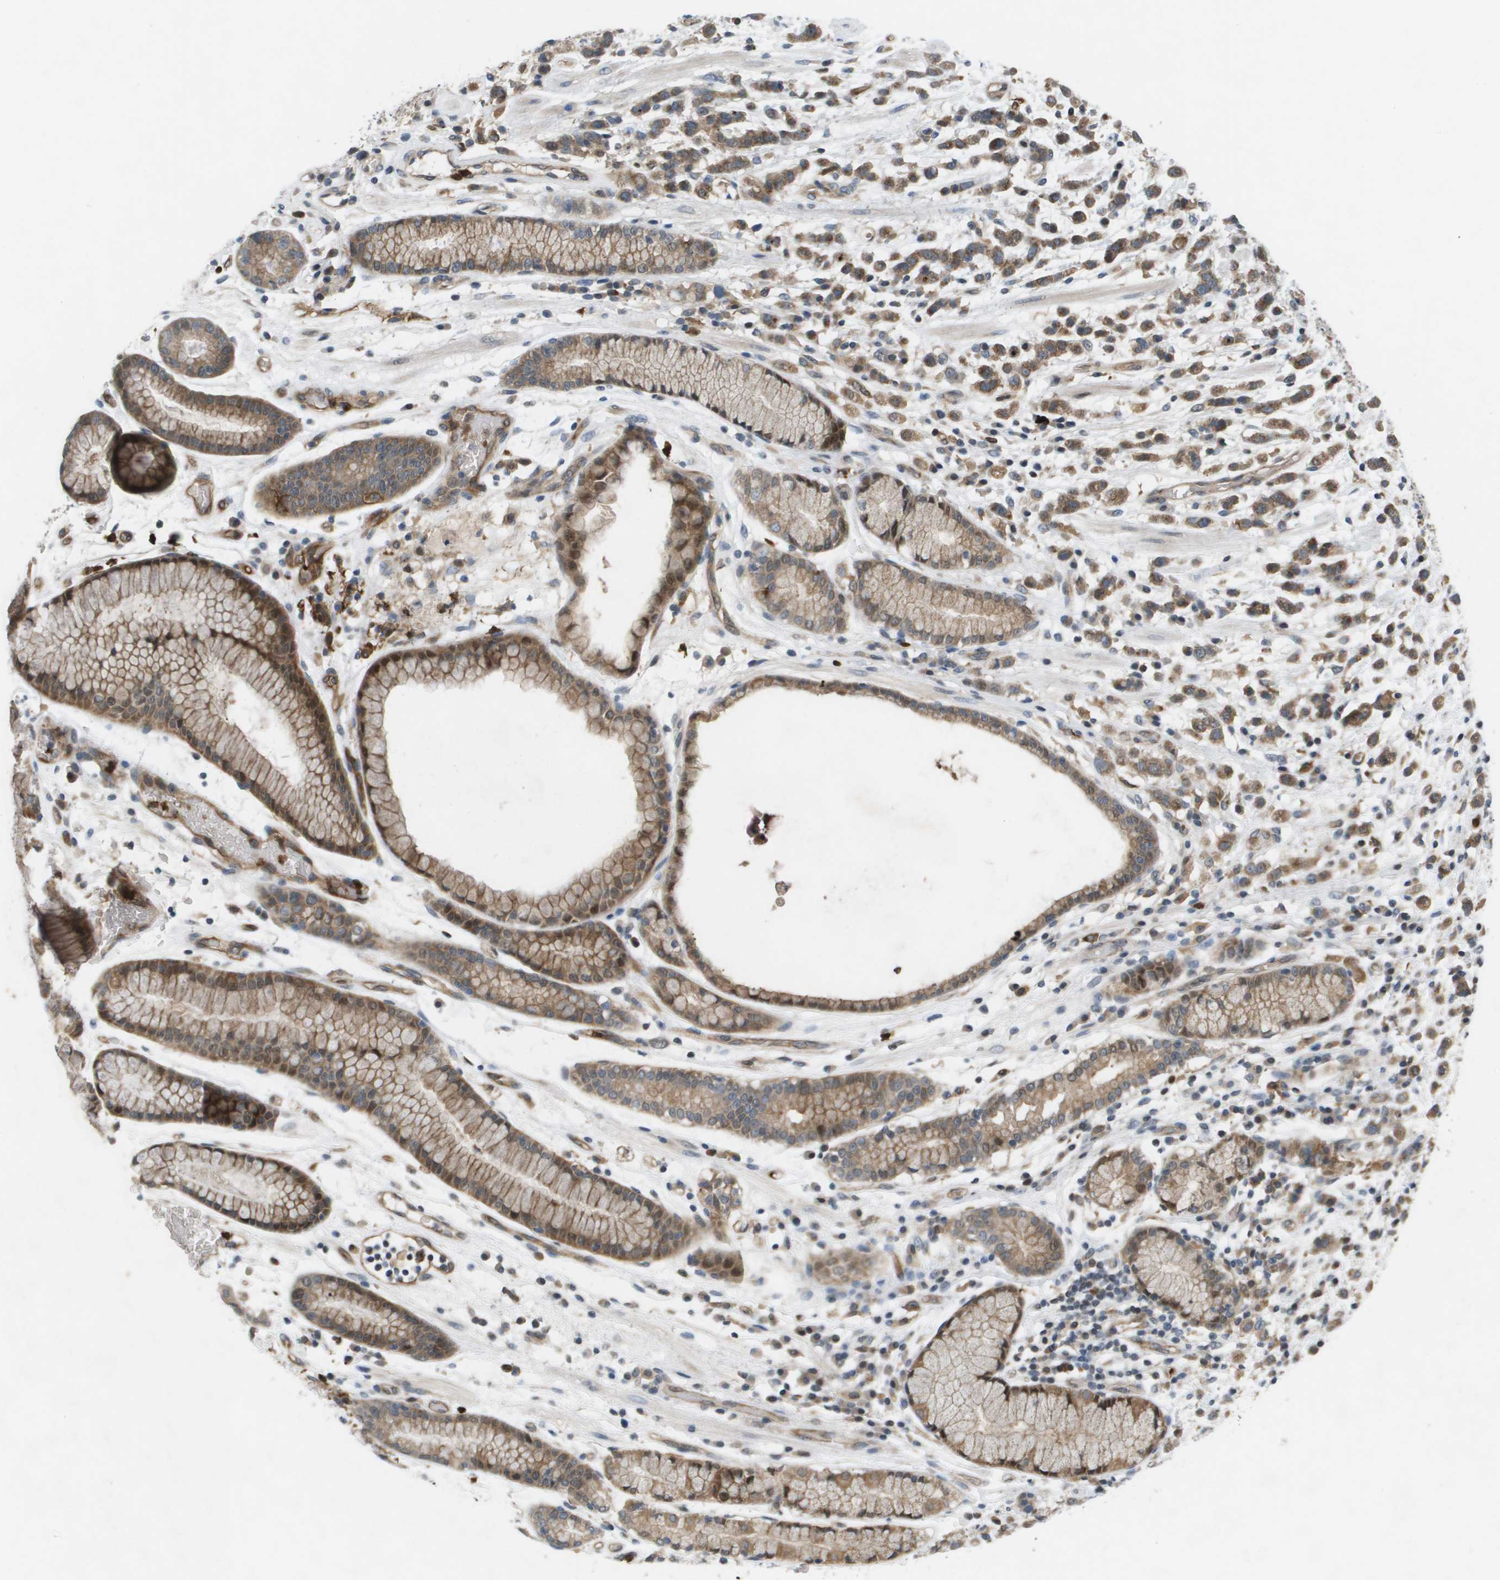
{"staining": {"intensity": "moderate", "quantity": ">75%", "location": "cytoplasmic/membranous,nuclear"}, "tissue": "stomach cancer", "cell_type": "Tumor cells", "image_type": "cancer", "snomed": [{"axis": "morphology", "description": "Adenocarcinoma, NOS"}, {"axis": "topography", "description": "Stomach, lower"}], "caption": "Immunohistochemistry (IHC) (DAB (3,3'-diaminobenzidine)) staining of stomach adenocarcinoma shows moderate cytoplasmic/membranous and nuclear protein expression in approximately >75% of tumor cells.", "gene": "PALD1", "patient": {"sex": "male", "age": 88}}